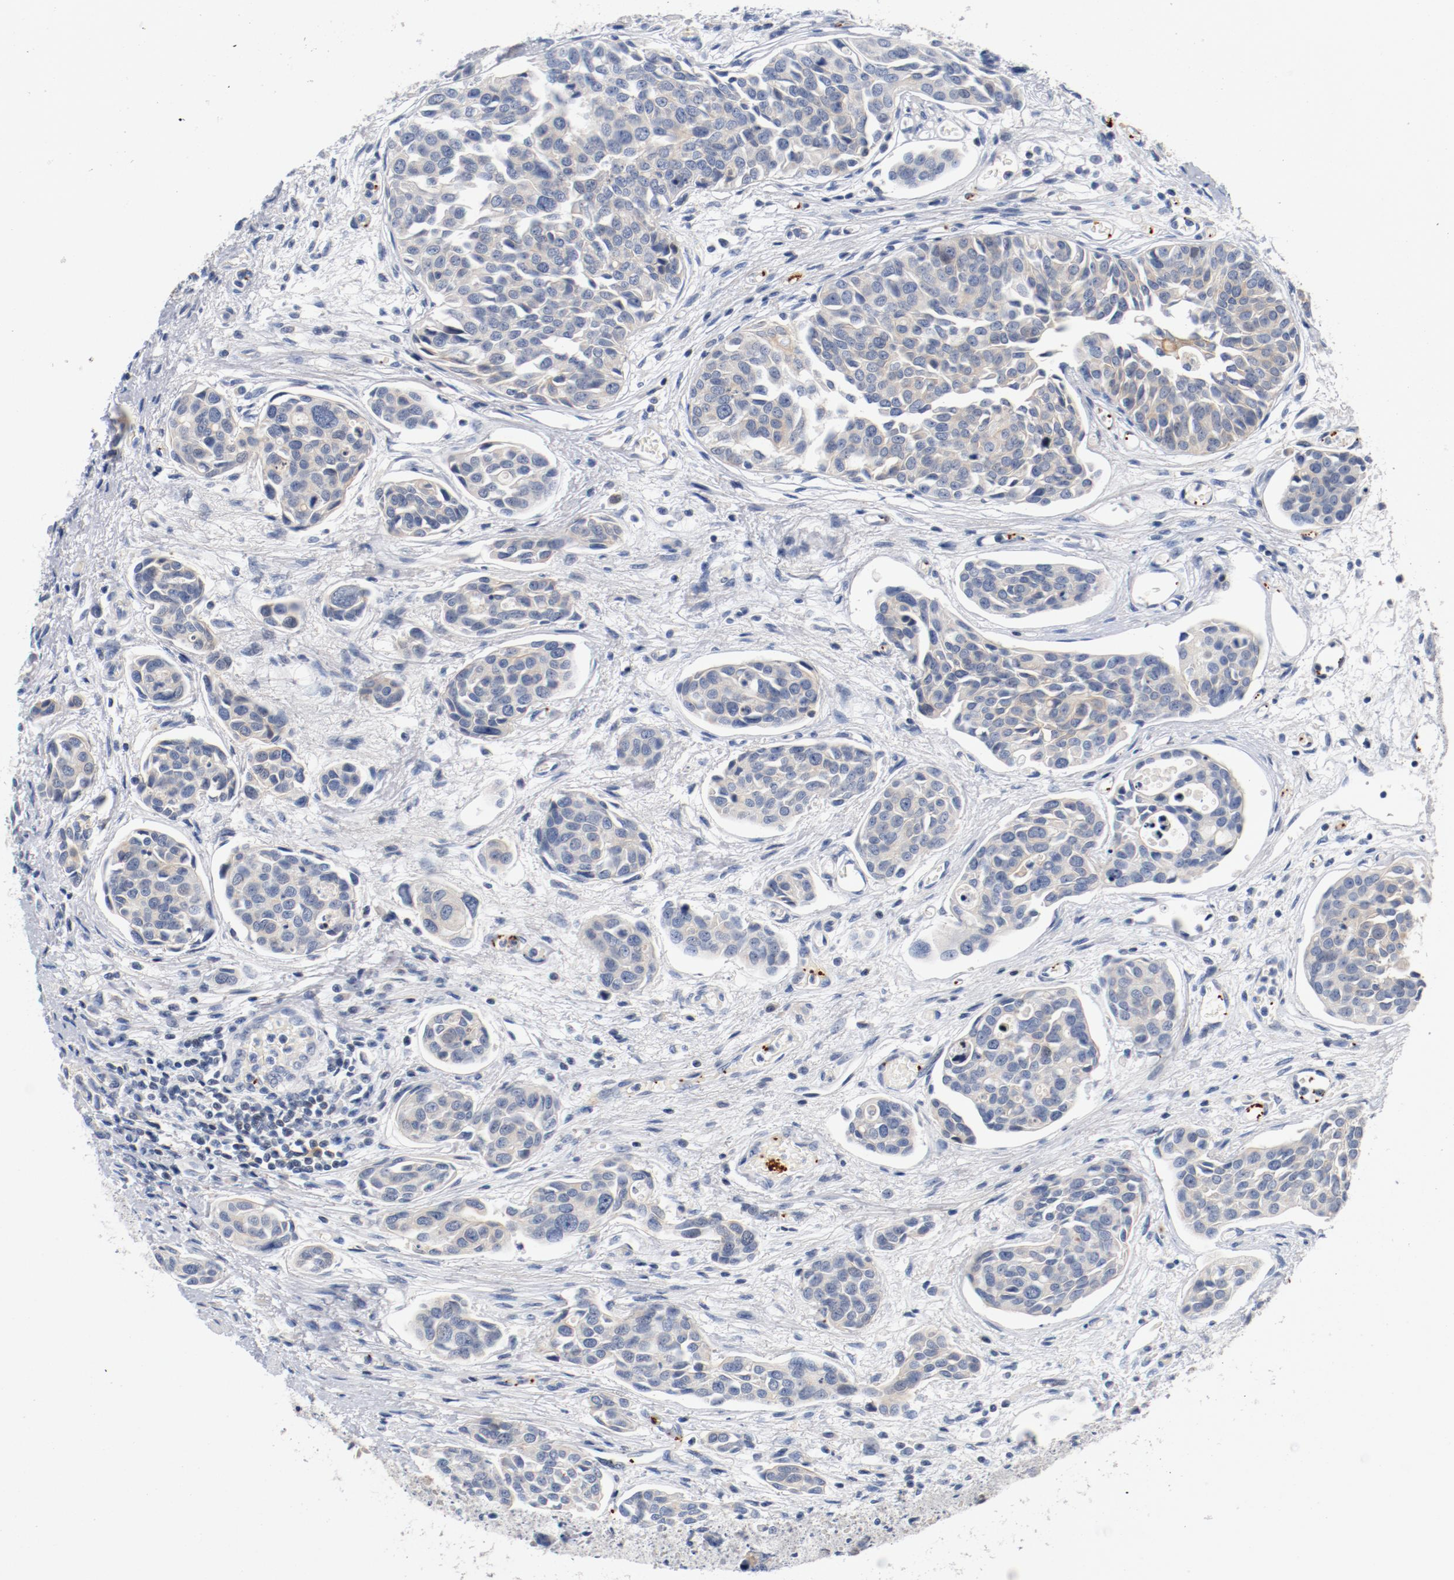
{"staining": {"intensity": "weak", "quantity": ">75%", "location": "cytoplasmic/membranous"}, "tissue": "urothelial cancer", "cell_type": "Tumor cells", "image_type": "cancer", "snomed": [{"axis": "morphology", "description": "Urothelial carcinoma, High grade"}, {"axis": "topography", "description": "Urinary bladder"}], "caption": "A micrograph of urothelial cancer stained for a protein reveals weak cytoplasmic/membranous brown staining in tumor cells.", "gene": "PIM1", "patient": {"sex": "male", "age": 78}}